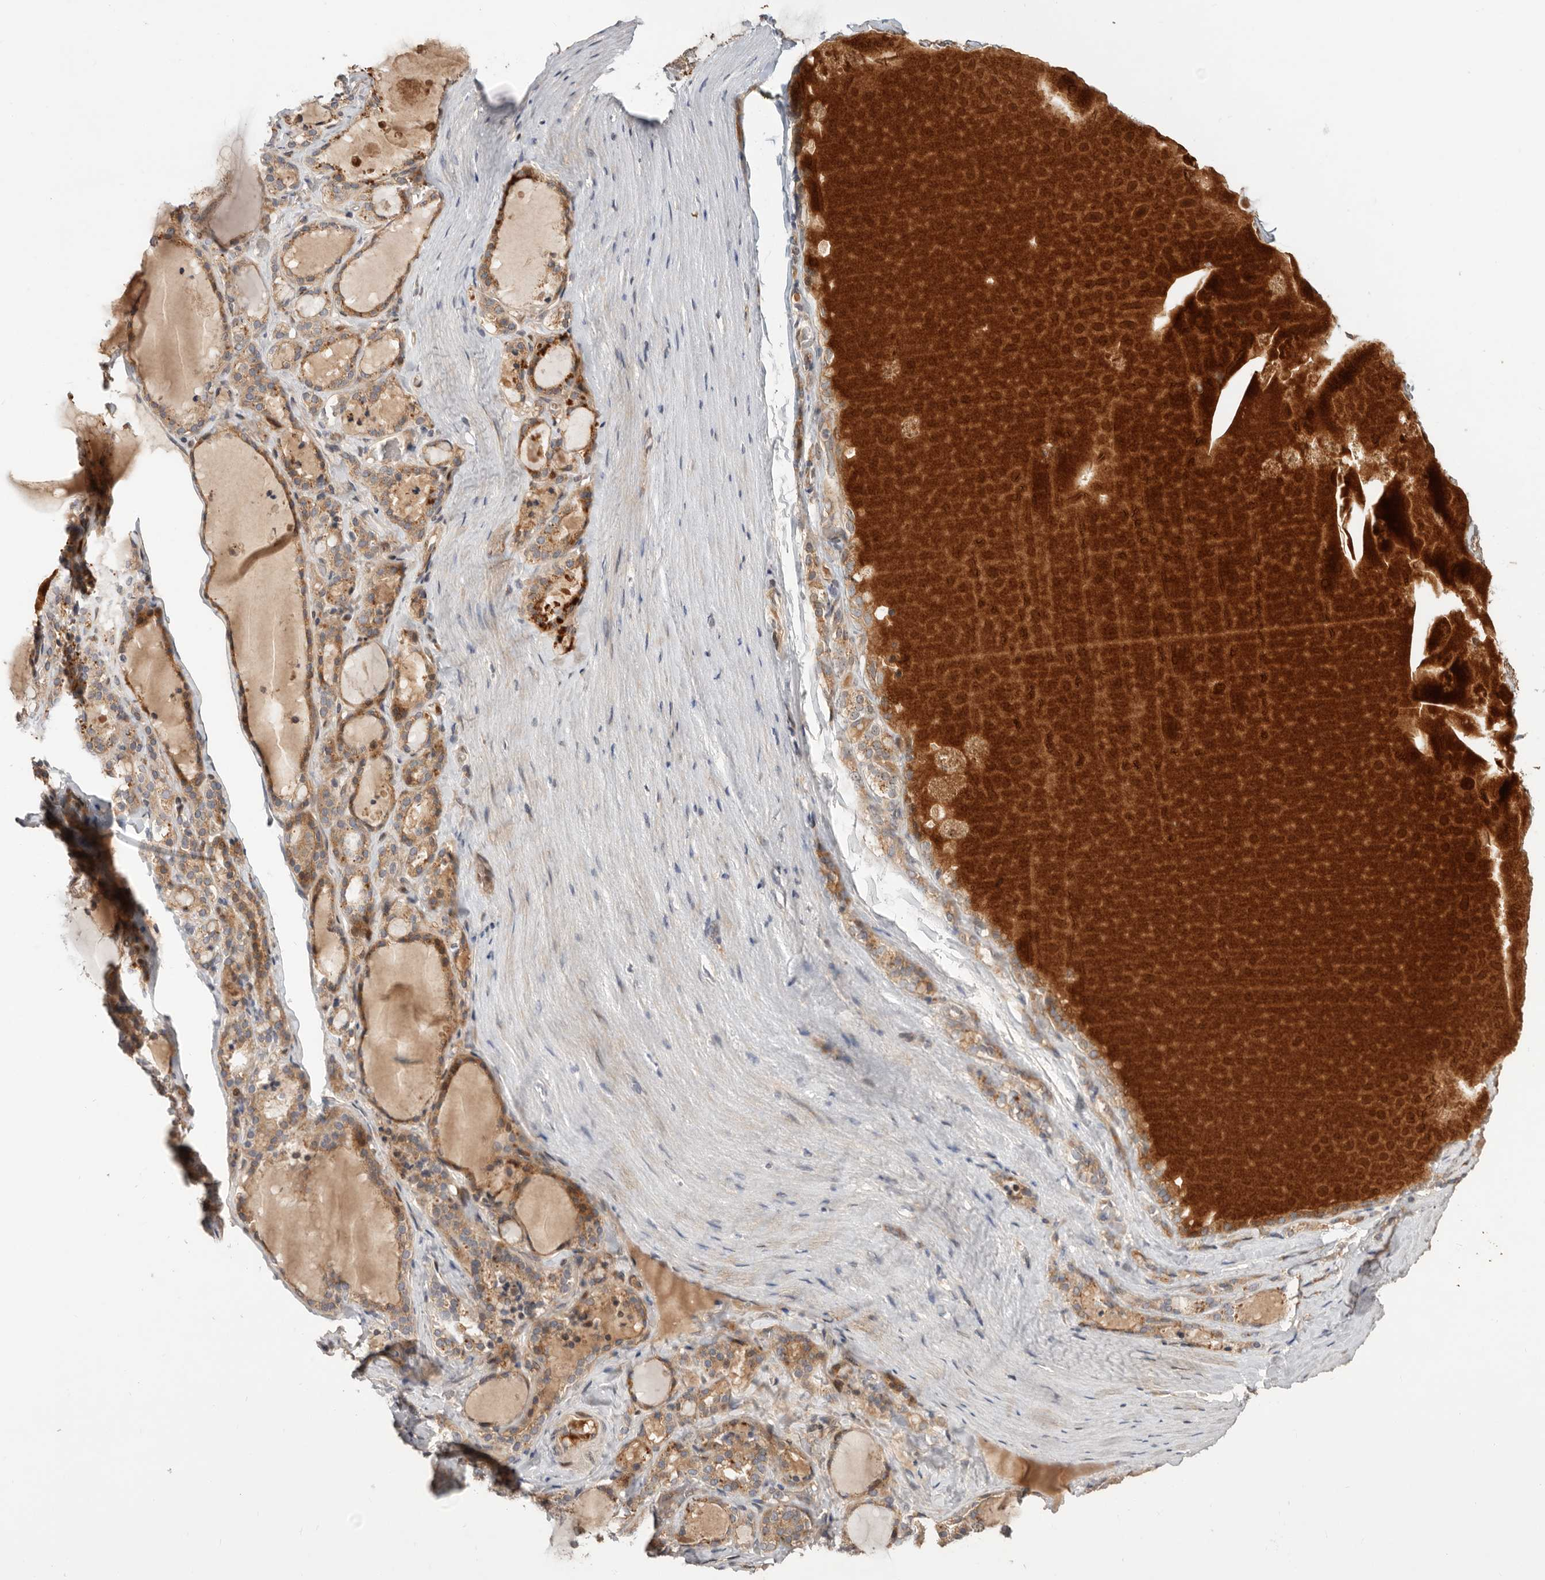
{"staining": {"intensity": "moderate", "quantity": ">75%", "location": "cytoplasmic/membranous"}, "tissue": "thyroid gland", "cell_type": "Glandular cells", "image_type": "normal", "snomed": [{"axis": "morphology", "description": "Normal tissue, NOS"}, {"axis": "topography", "description": "Thyroid gland"}], "caption": "High-power microscopy captured an IHC image of benign thyroid gland, revealing moderate cytoplasmic/membranous positivity in approximately >75% of glandular cells.", "gene": "DOP1A", "patient": {"sex": "female", "age": 22}}